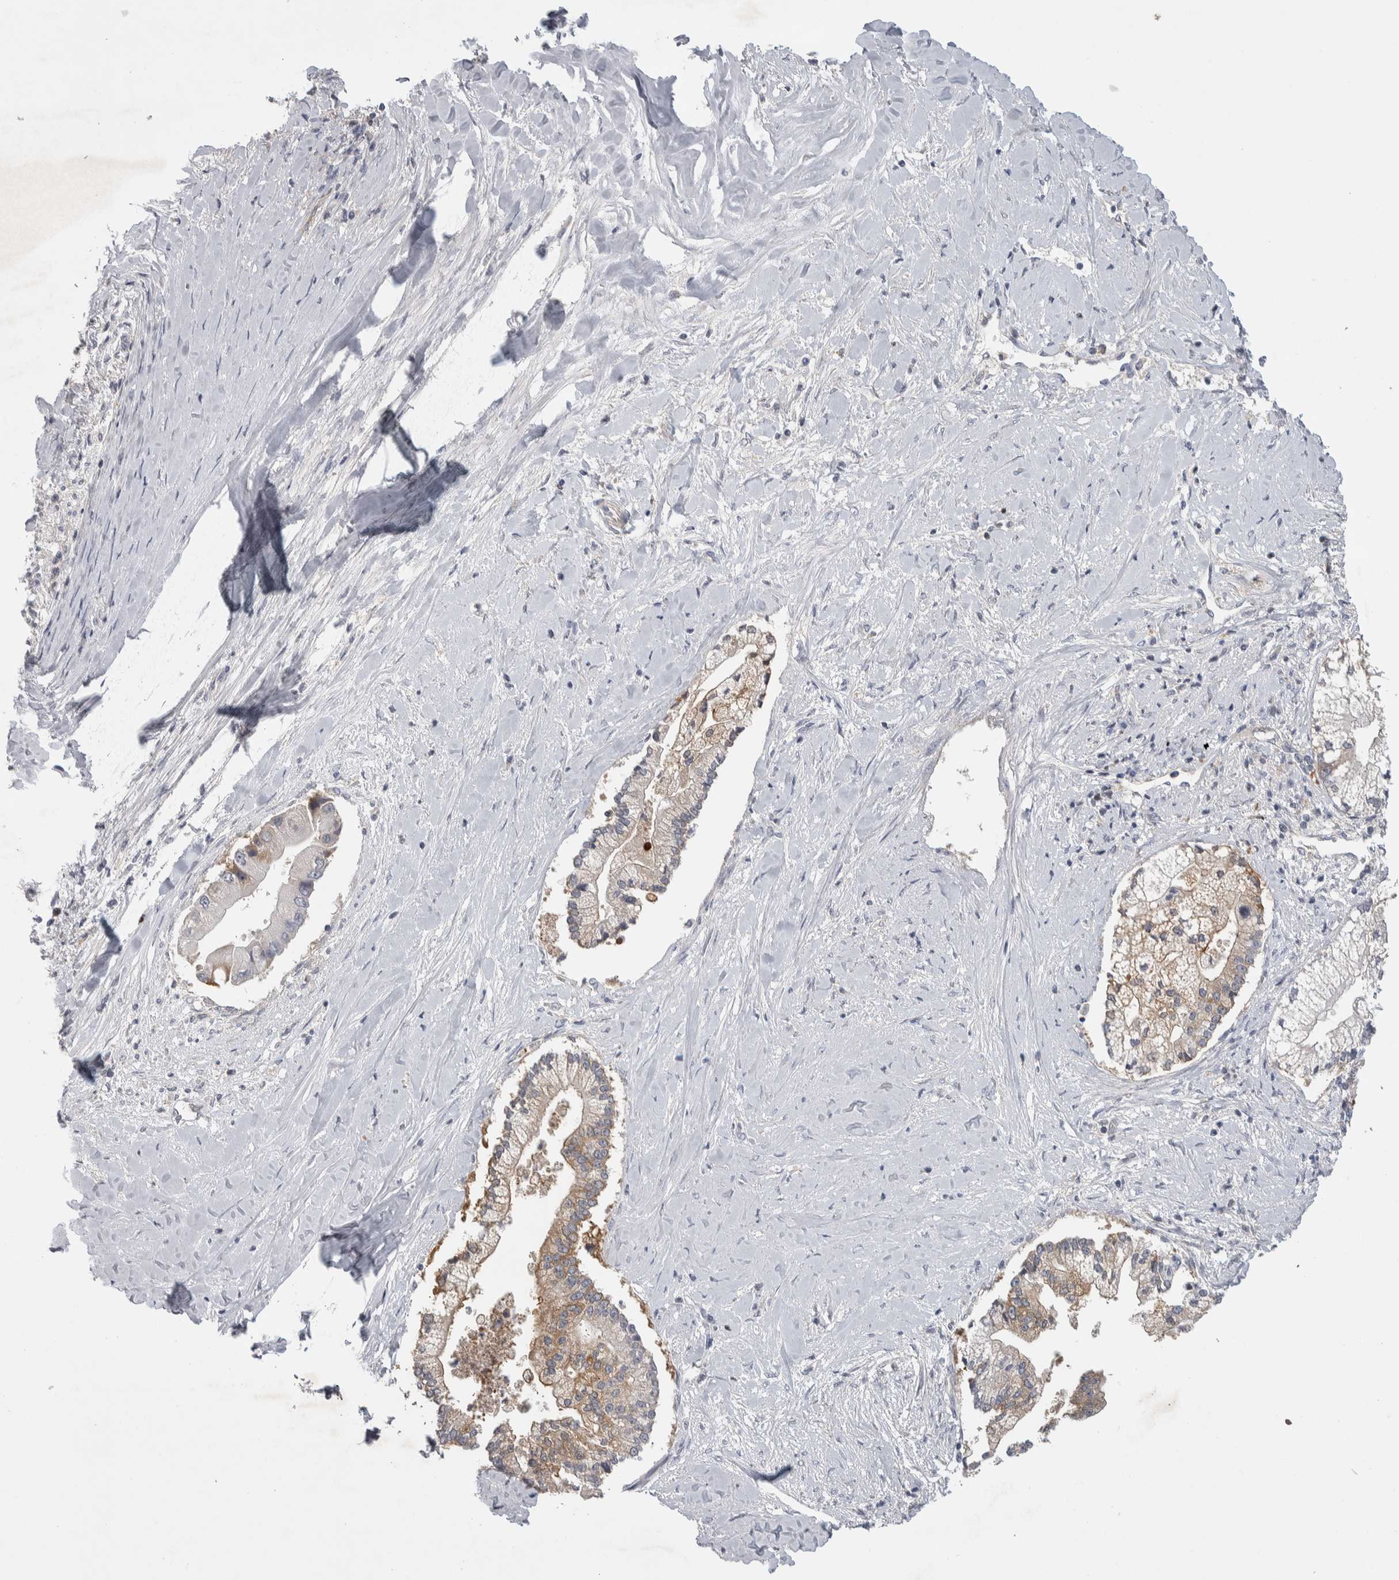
{"staining": {"intensity": "moderate", "quantity": ">75%", "location": "cytoplasmic/membranous"}, "tissue": "liver cancer", "cell_type": "Tumor cells", "image_type": "cancer", "snomed": [{"axis": "morphology", "description": "Cholangiocarcinoma"}, {"axis": "topography", "description": "Liver"}], "caption": "Liver cancer stained for a protein reveals moderate cytoplasmic/membranous positivity in tumor cells.", "gene": "NFKB2", "patient": {"sex": "male", "age": 50}}